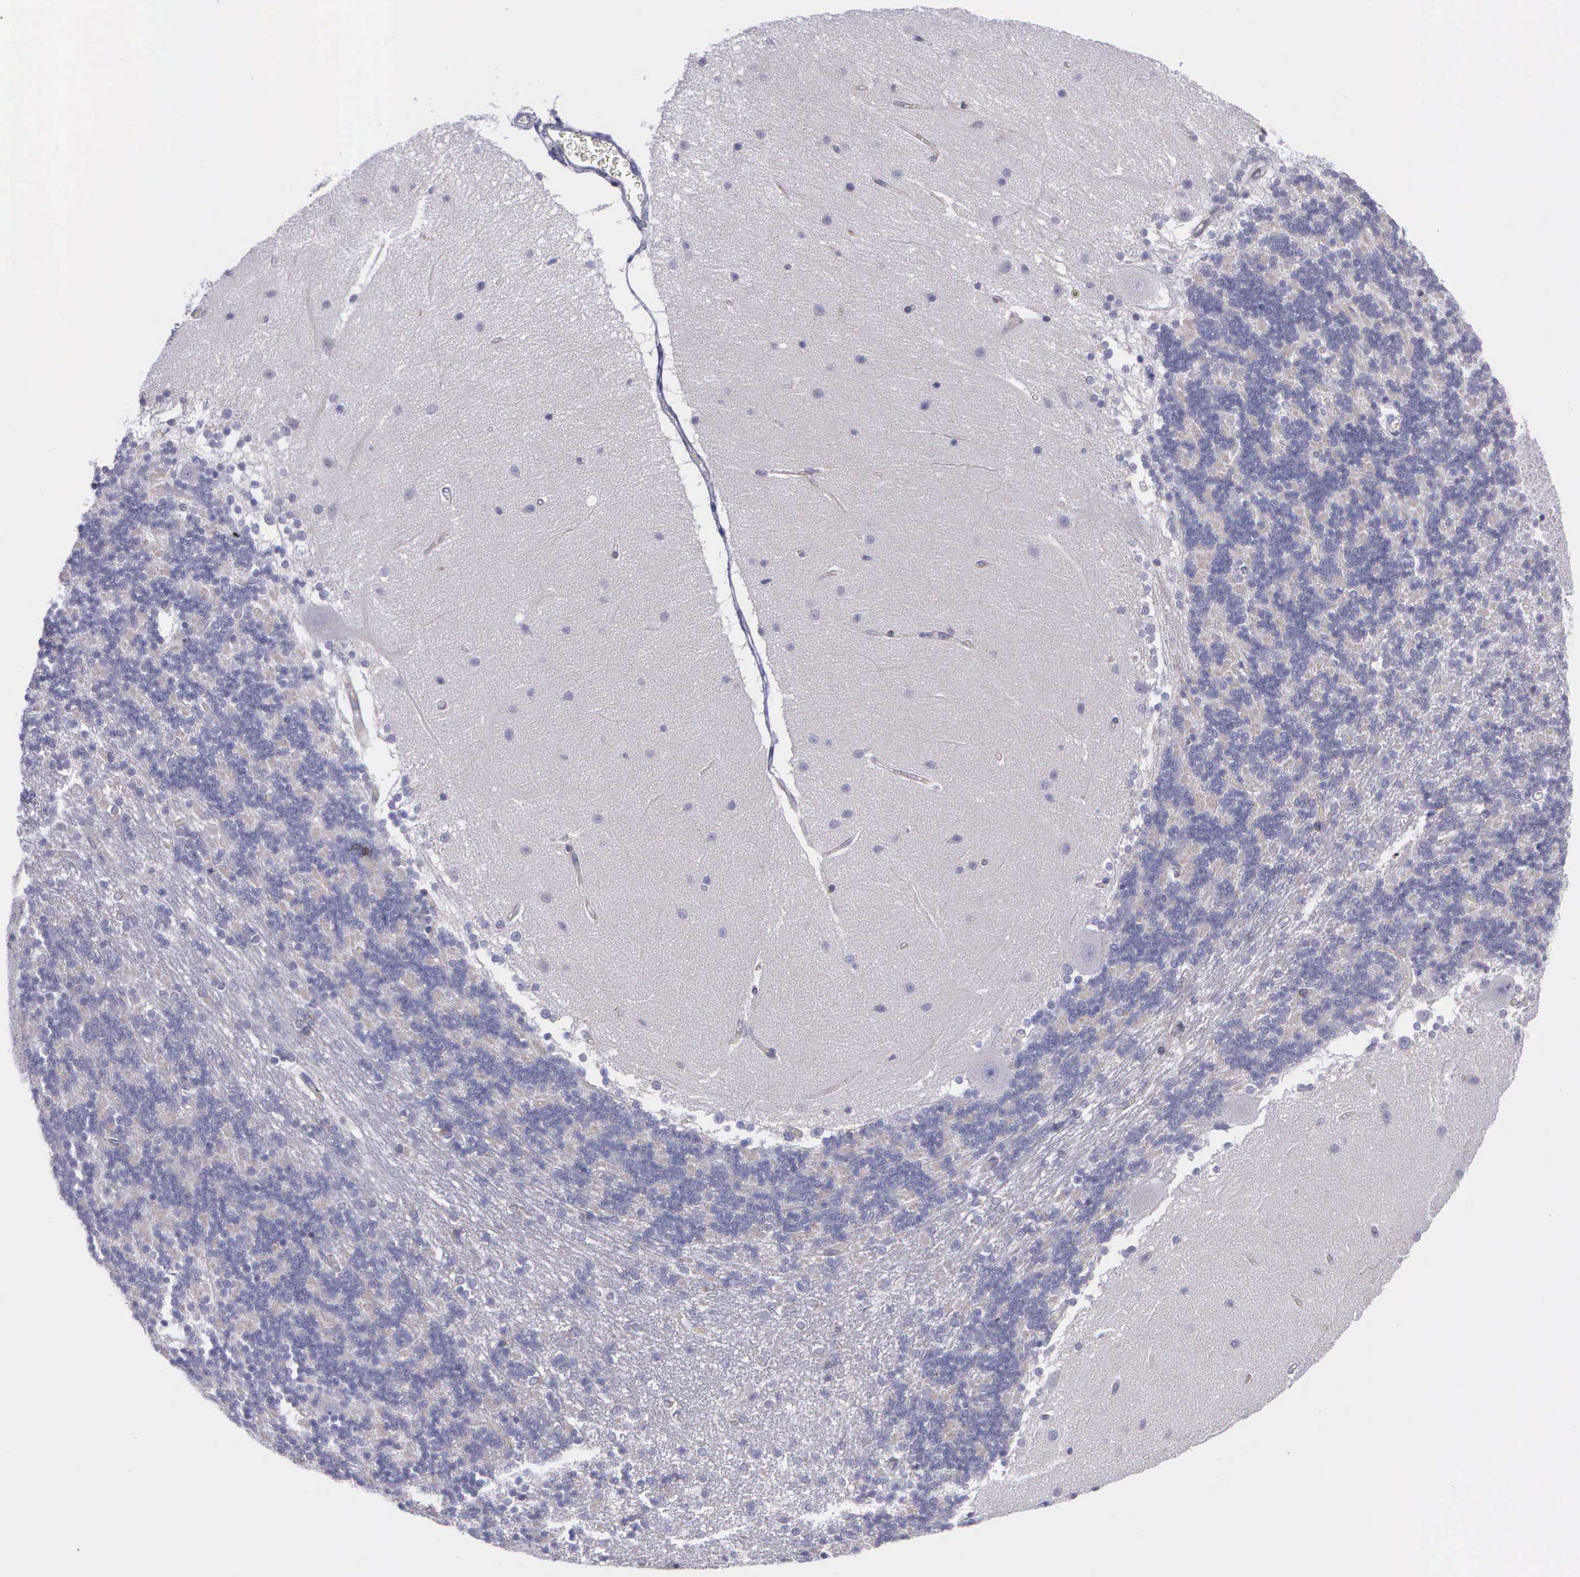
{"staining": {"intensity": "negative", "quantity": "none", "location": "none"}, "tissue": "cerebellum", "cell_type": "Cells in granular layer", "image_type": "normal", "snomed": [{"axis": "morphology", "description": "Normal tissue, NOS"}, {"axis": "topography", "description": "Cerebellum"}], "caption": "Micrograph shows no protein positivity in cells in granular layer of normal cerebellum.", "gene": "SYNJ2BP", "patient": {"sex": "female", "age": 54}}